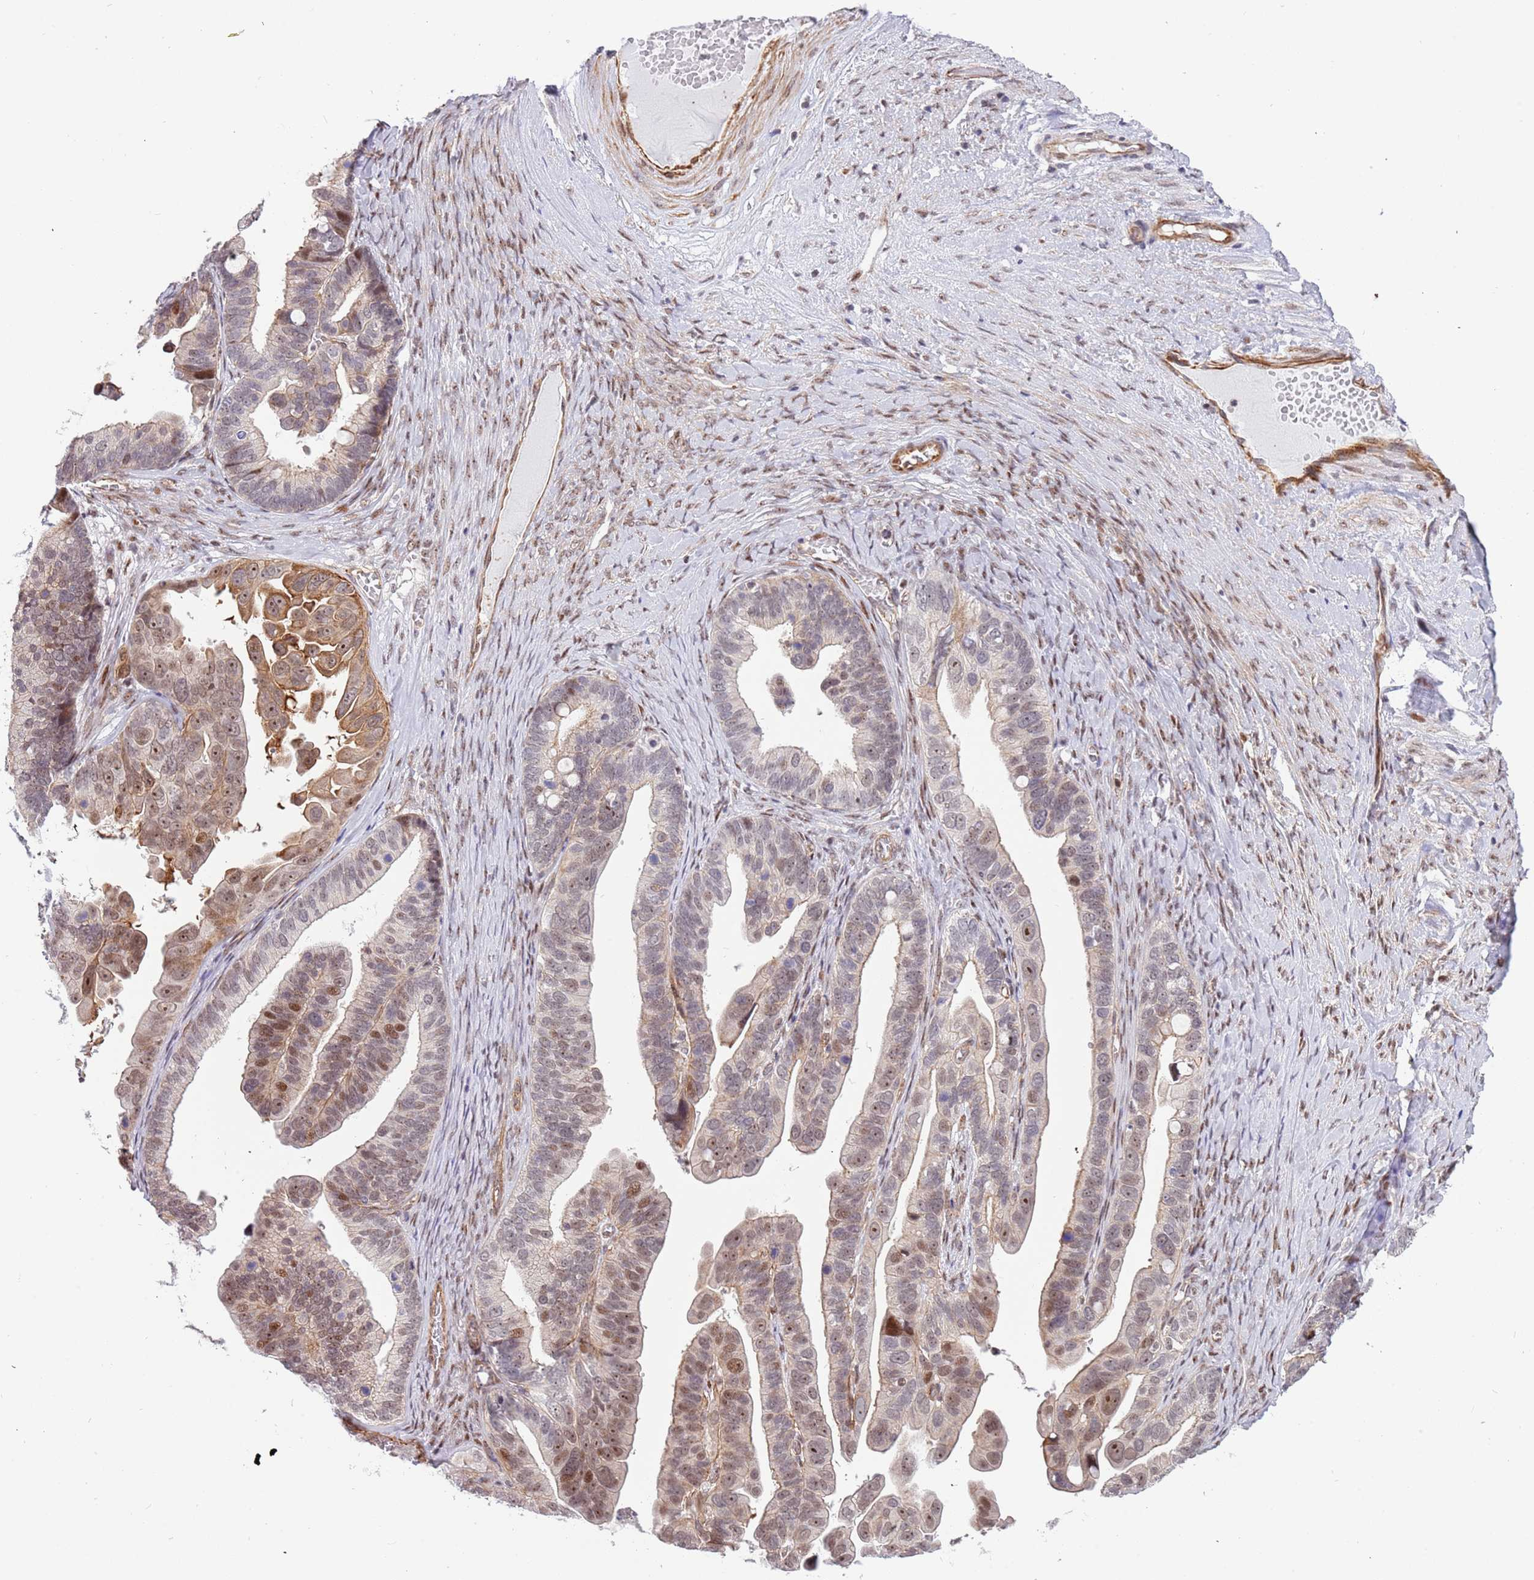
{"staining": {"intensity": "moderate", "quantity": "25%-75%", "location": "nuclear"}, "tissue": "ovarian cancer", "cell_type": "Tumor cells", "image_type": "cancer", "snomed": [{"axis": "morphology", "description": "Cystadenocarcinoma, serous, NOS"}, {"axis": "topography", "description": "Ovary"}], "caption": "Ovarian cancer (serous cystadenocarcinoma) stained for a protein exhibits moderate nuclear positivity in tumor cells. Using DAB (brown) and hematoxylin (blue) stains, captured at high magnification using brightfield microscopy.", "gene": "LRMDA", "patient": {"sex": "female", "age": 56}}